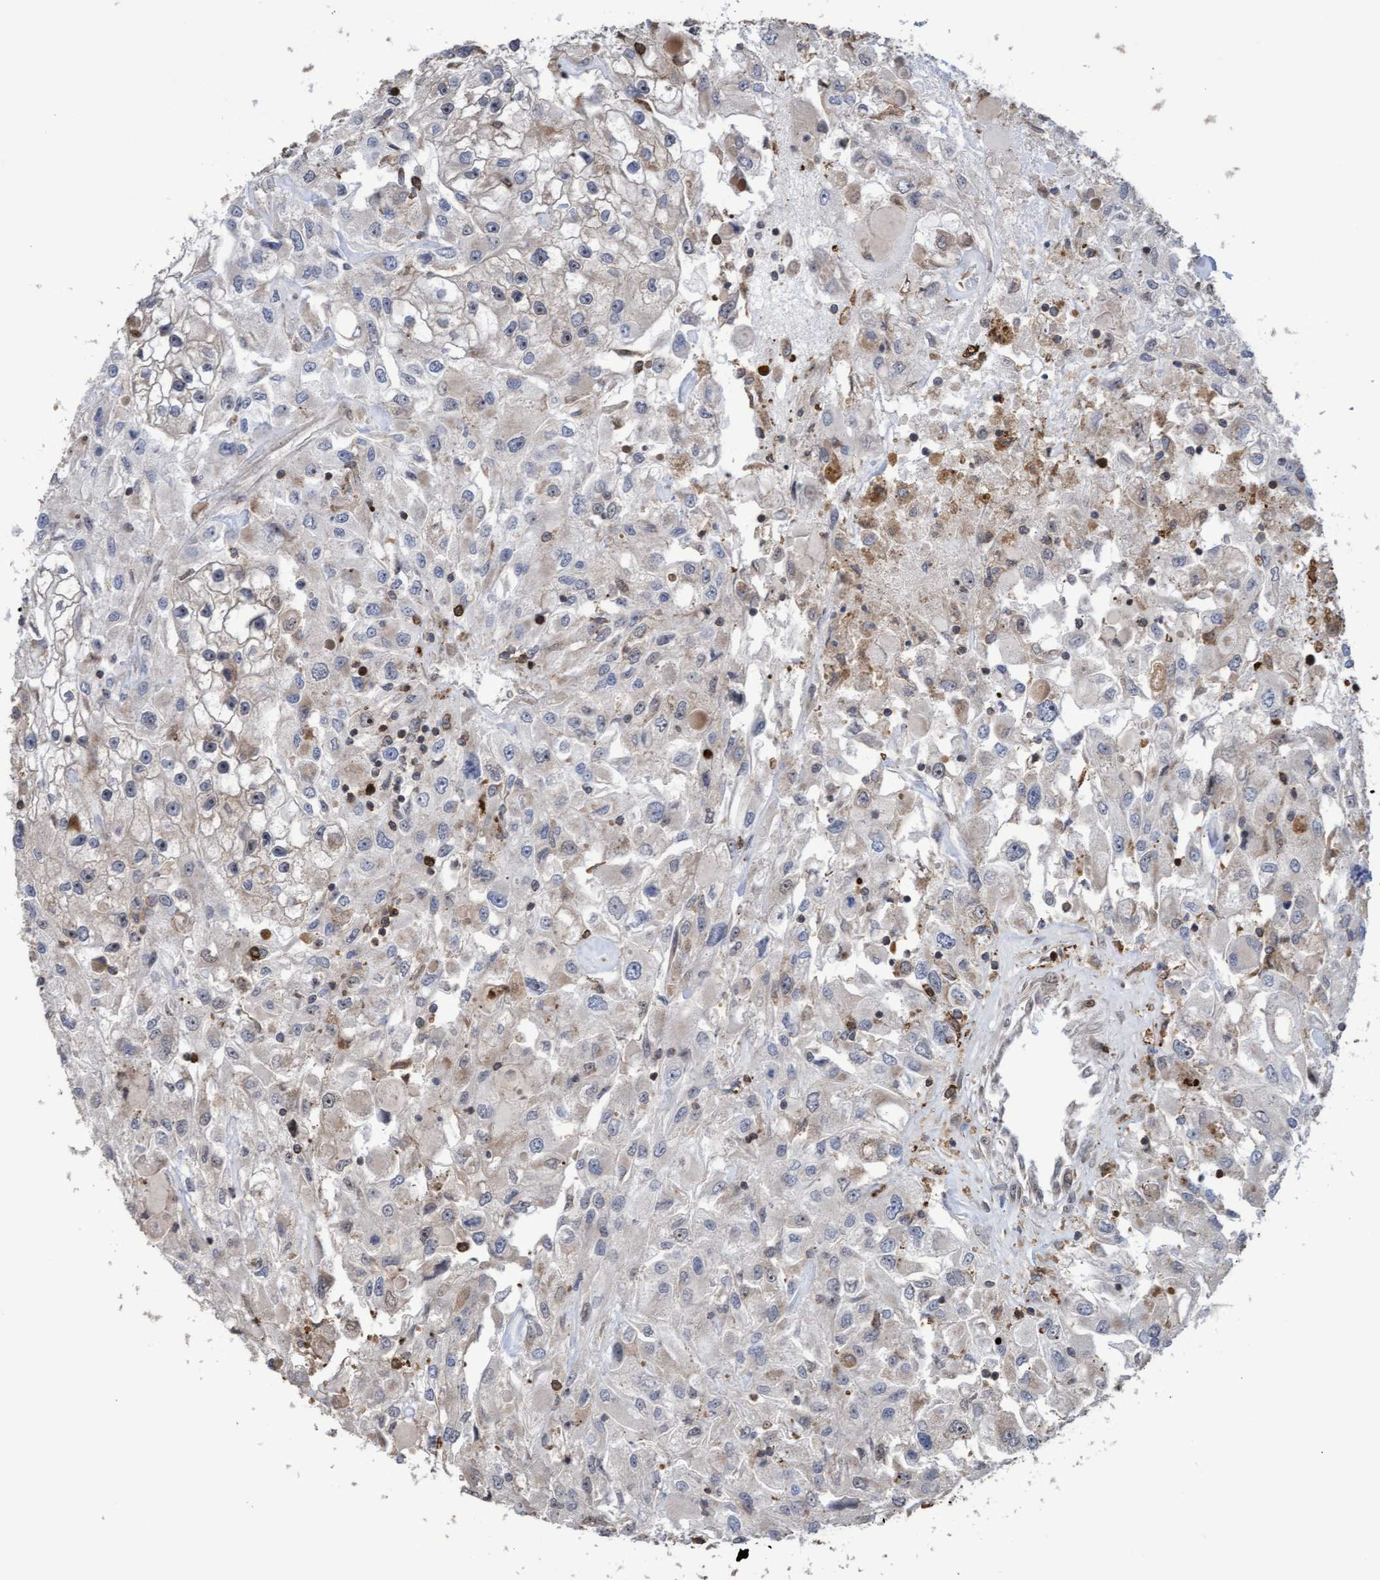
{"staining": {"intensity": "negative", "quantity": "none", "location": "none"}, "tissue": "renal cancer", "cell_type": "Tumor cells", "image_type": "cancer", "snomed": [{"axis": "morphology", "description": "Adenocarcinoma, NOS"}, {"axis": "topography", "description": "Kidney"}], "caption": "IHC photomicrograph of human renal adenocarcinoma stained for a protein (brown), which displays no positivity in tumor cells.", "gene": "SLBP", "patient": {"sex": "female", "age": 52}}